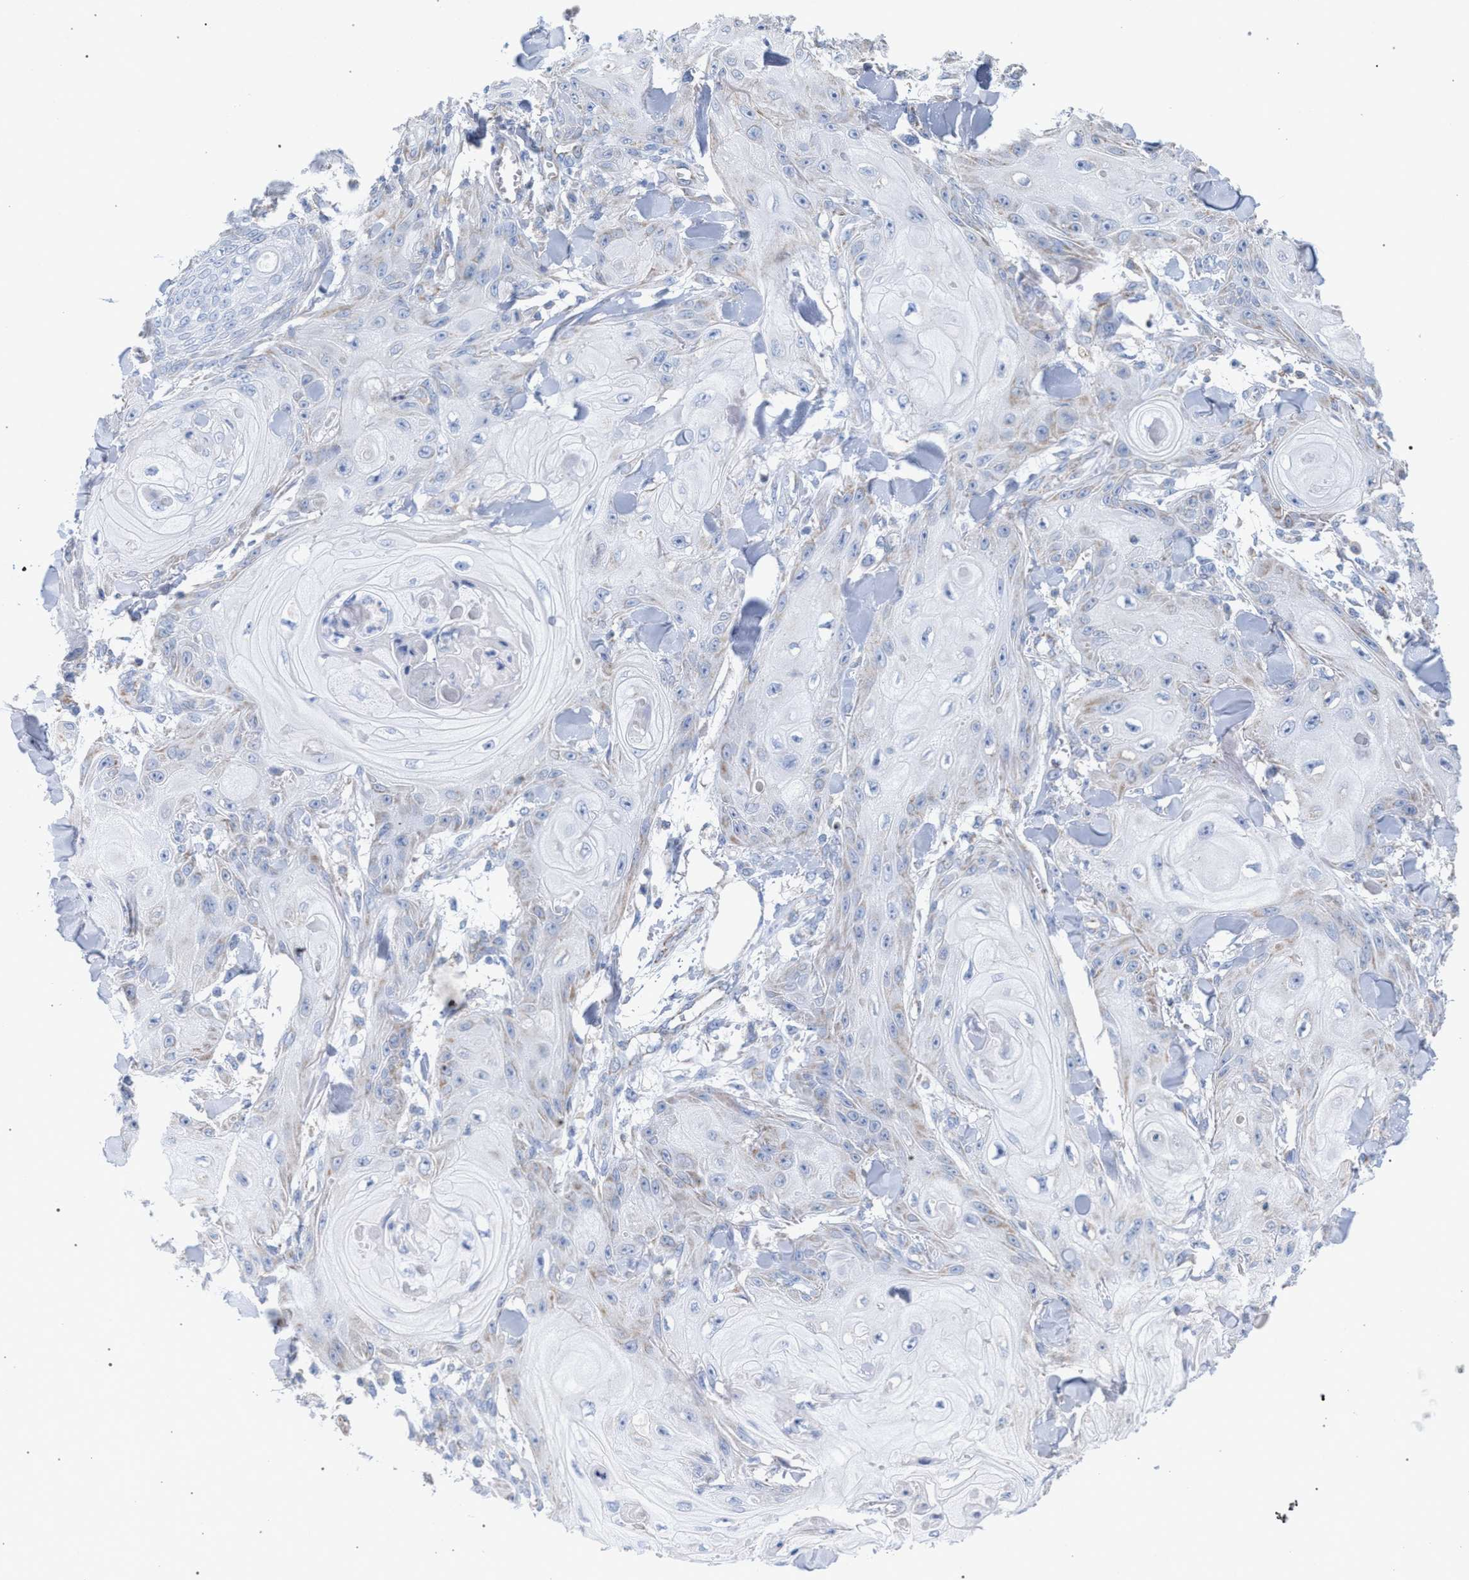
{"staining": {"intensity": "weak", "quantity": "<25%", "location": "cytoplasmic/membranous"}, "tissue": "skin cancer", "cell_type": "Tumor cells", "image_type": "cancer", "snomed": [{"axis": "morphology", "description": "Squamous cell carcinoma, NOS"}, {"axis": "topography", "description": "Skin"}], "caption": "Skin cancer stained for a protein using immunohistochemistry (IHC) displays no staining tumor cells.", "gene": "ECI2", "patient": {"sex": "male", "age": 74}}